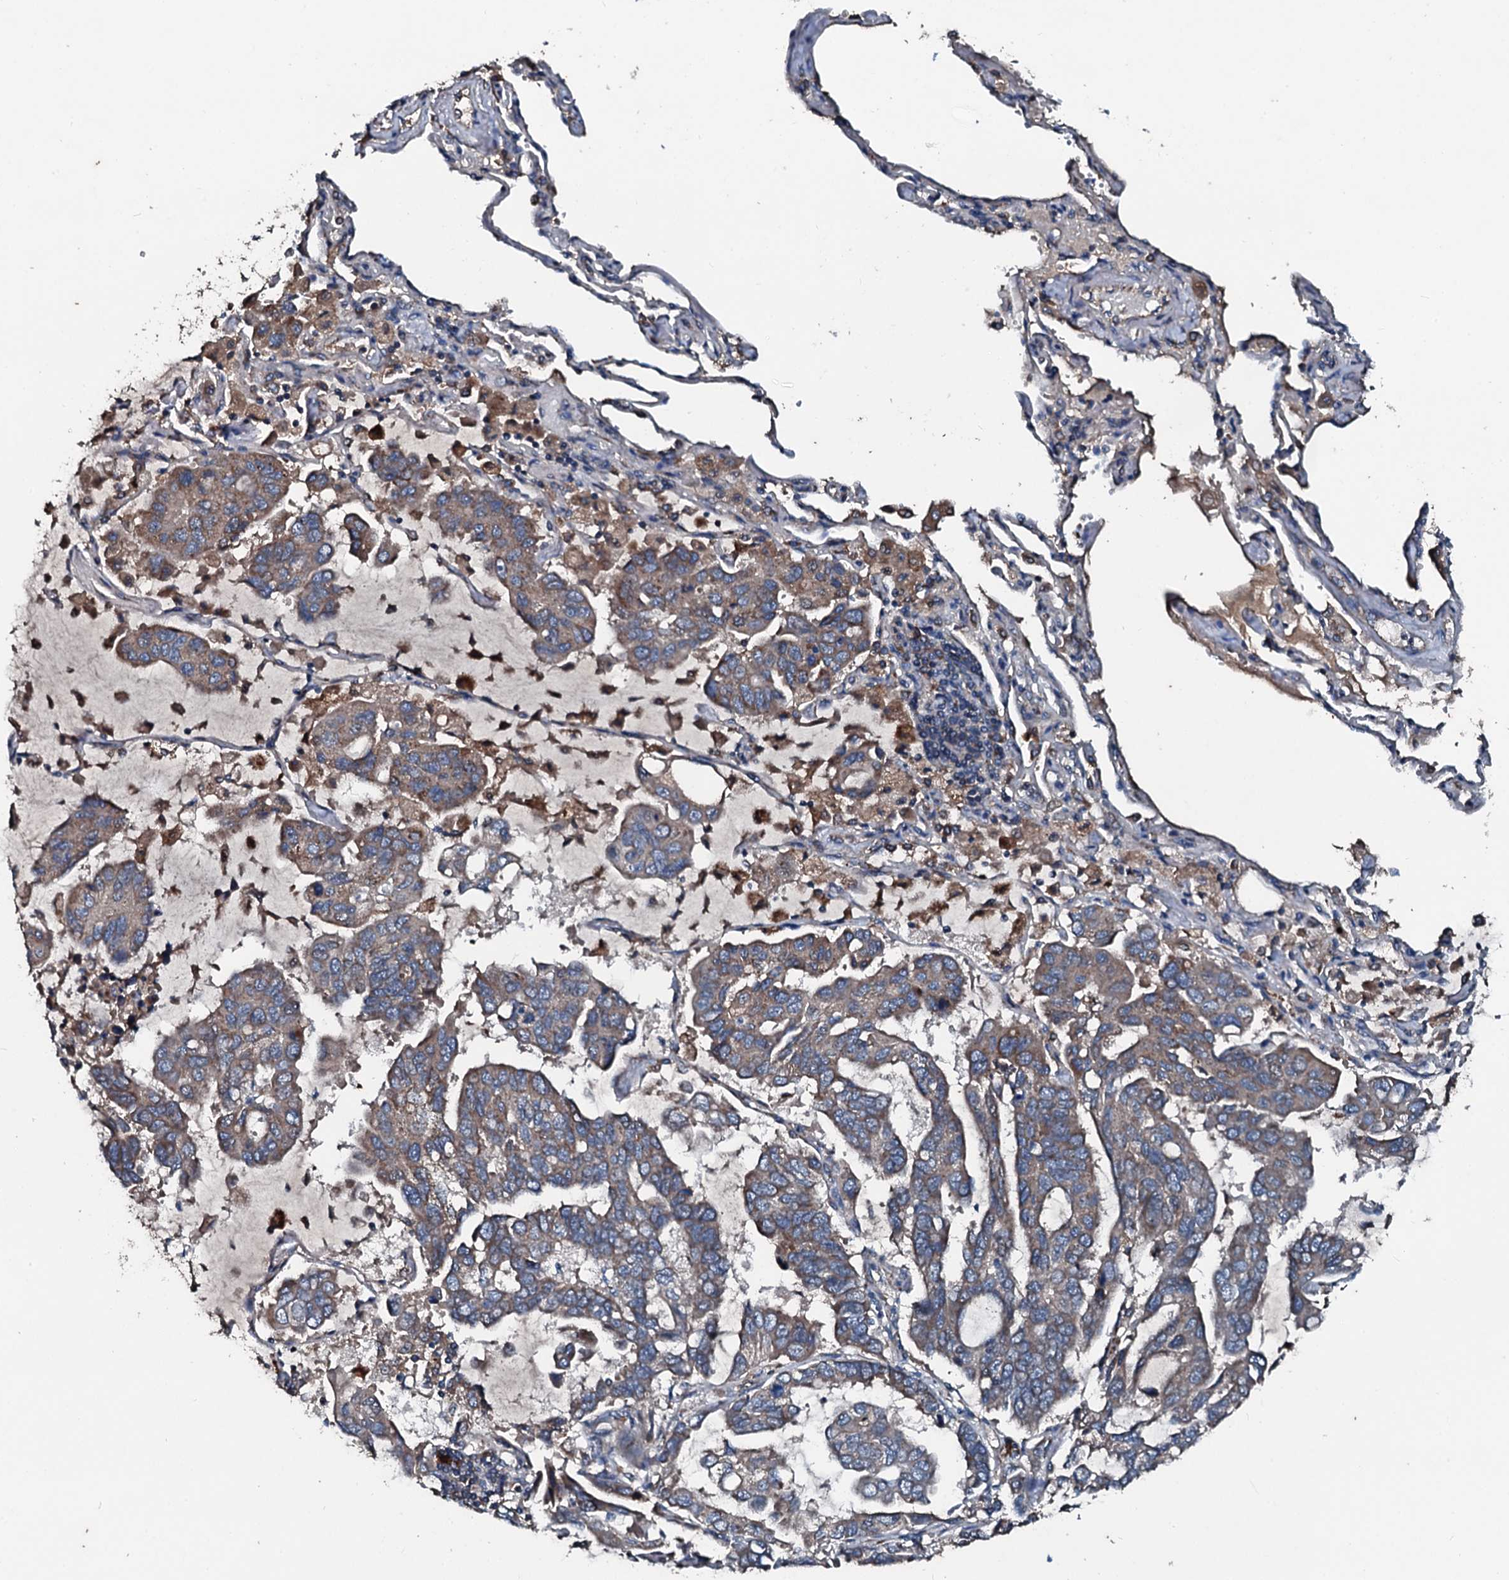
{"staining": {"intensity": "weak", "quantity": ">75%", "location": "cytoplasmic/membranous"}, "tissue": "lung cancer", "cell_type": "Tumor cells", "image_type": "cancer", "snomed": [{"axis": "morphology", "description": "Adenocarcinoma, NOS"}, {"axis": "topography", "description": "Lung"}], "caption": "Lung cancer (adenocarcinoma) was stained to show a protein in brown. There is low levels of weak cytoplasmic/membranous expression in approximately >75% of tumor cells. (Brightfield microscopy of DAB IHC at high magnification).", "gene": "ACSS3", "patient": {"sex": "male", "age": 64}}